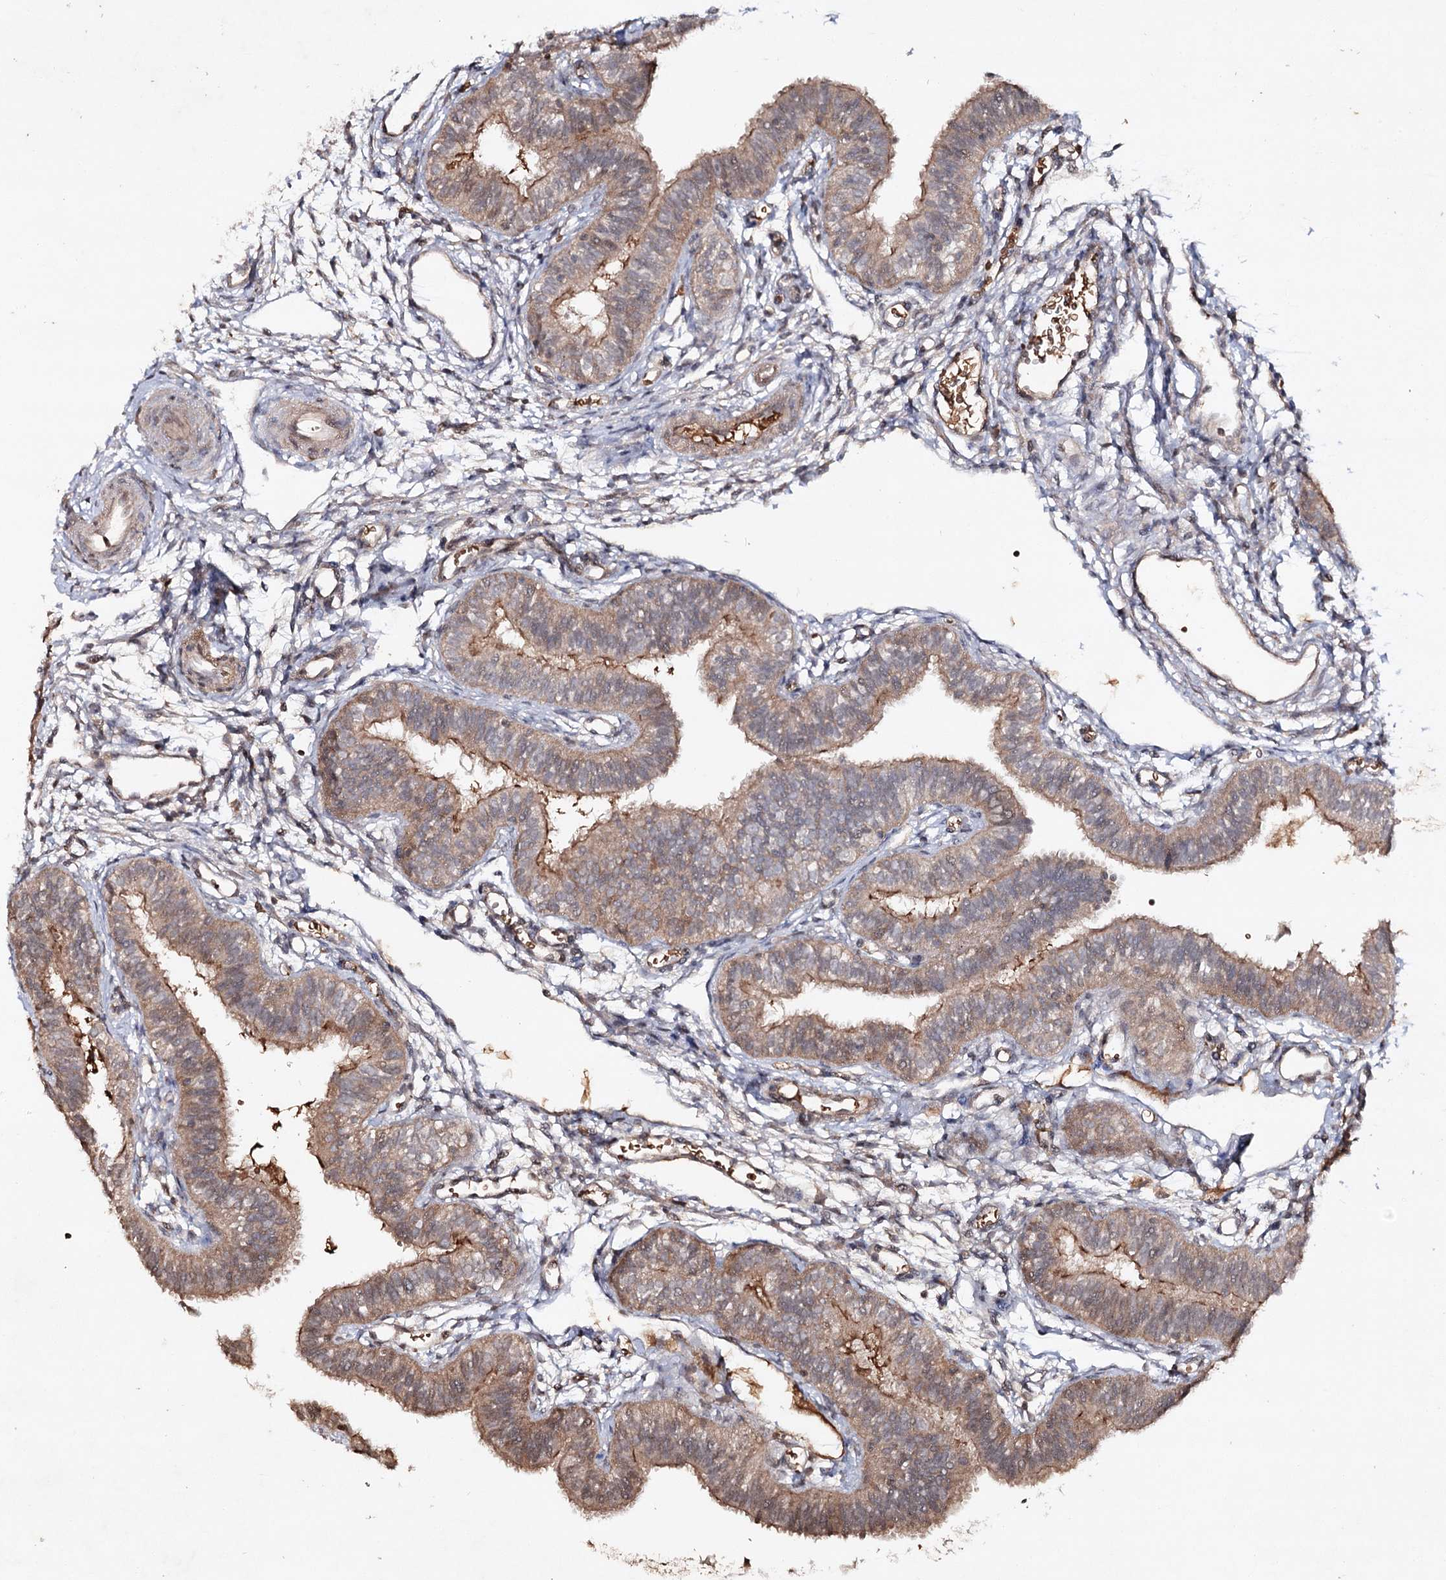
{"staining": {"intensity": "moderate", "quantity": "25%-75%", "location": "cytoplasmic/membranous"}, "tissue": "fallopian tube", "cell_type": "Glandular cells", "image_type": "normal", "snomed": [{"axis": "morphology", "description": "Normal tissue, NOS"}, {"axis": "topography", "description": "Fallopian tube"}], "caption": "Immunohistochemistry of benign fallopian tube shows medium levels of moderate cytoplasmic/membranous positivity in approximately 25%-75% of glandular cells.", "gene": "CYP2B6", "patient": {"sex": "female", "age": 35}}